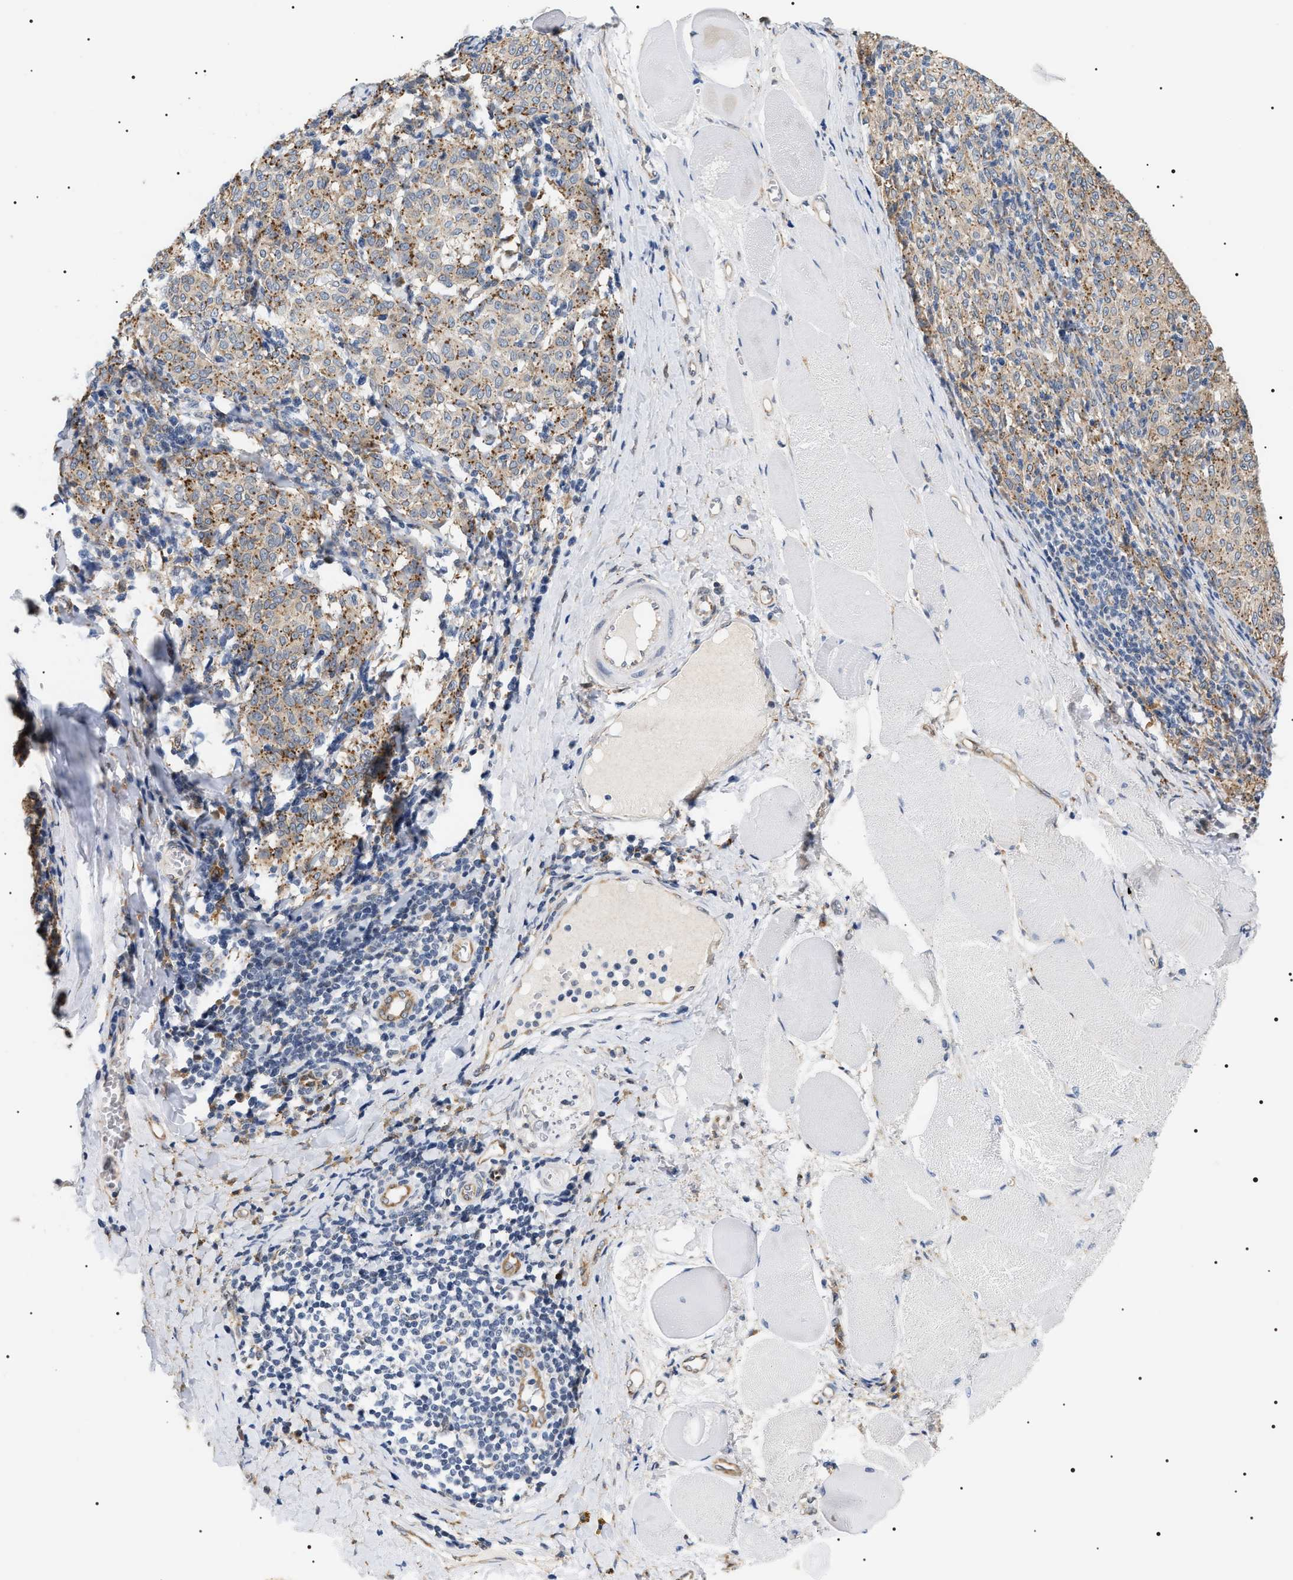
{"staining": {"intensity": "weak", "quantity": ">75%", "location": "cytoplasmic/membranous"}, "tissue": "melanoma", "cell_type": "Tumor cells", "image_type": "cancer", "snomed": [{"axis": "morphology", "description": "Malignant melanoma, NOS"}, {"axis": "topography", "description": "Skin"}], "caption": "Melanoma tissue shows weak cytoplasmic/membranous staining in about >75% of tumor cells", "gene": "HSD17B11", "patient": {"sex": "female", "age": 72}}